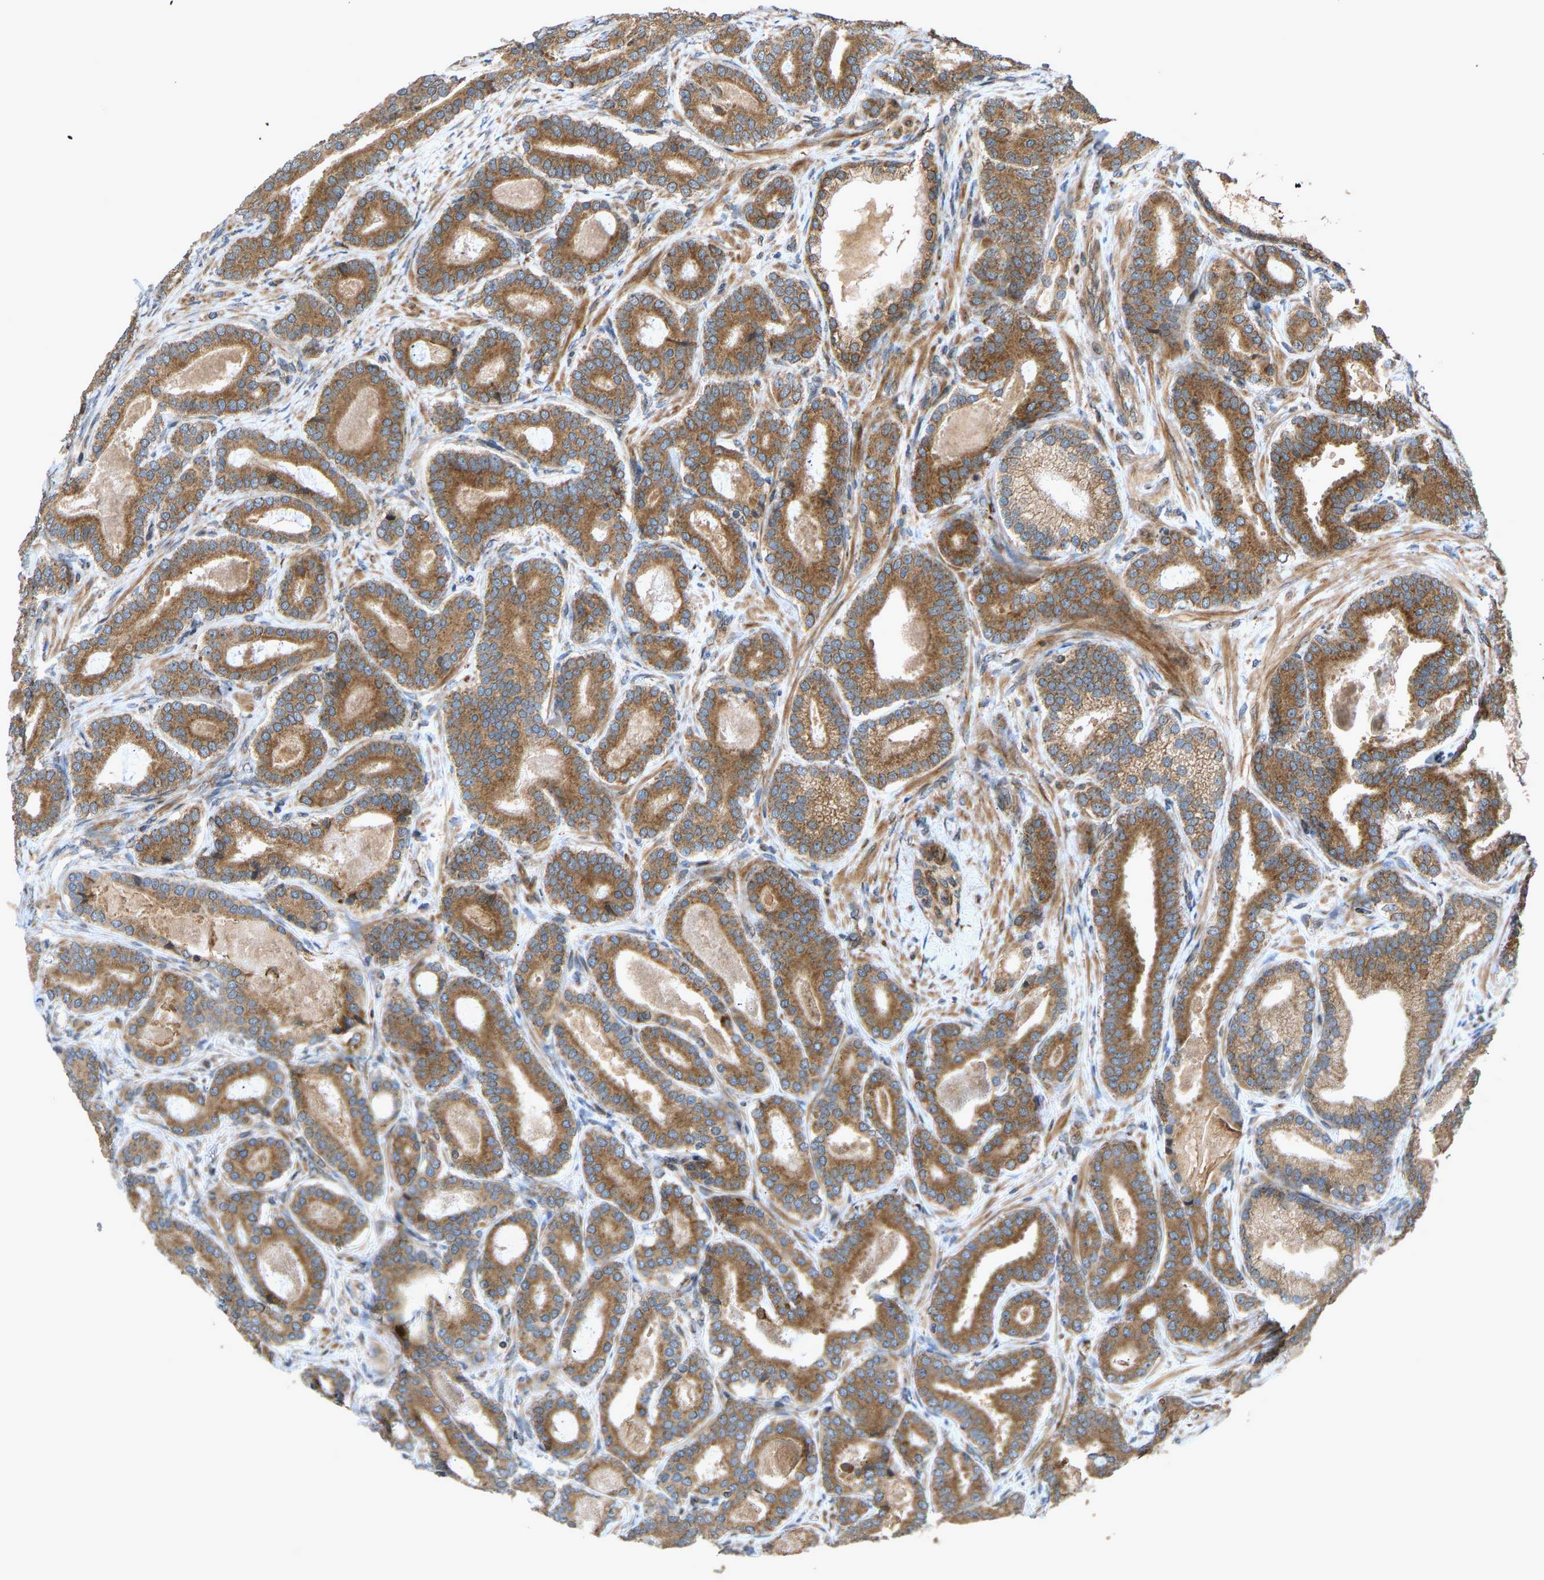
{"staining": {"intensity": "moderate", "quantity": ">75%", "location": "cytoplasmic/membranous"}, "tissue": "prostate cancer", "cell_type": "Tumor cells", "image_type": "cancer", "snomed": [{"axis": "morphology", "description": "Adenocarcinoma, High grade"}, {"axis": "topography", "description": "Prostate"}], "caption": "High-power microscopy captured an immunohistochemistry micrograph of prostate cancer, revealing moderate cytoplasmic/membranous positivity in about >75% of tumor cells.", "gene": "RPN2", "patient": {"sex": "male", "age": 60}}